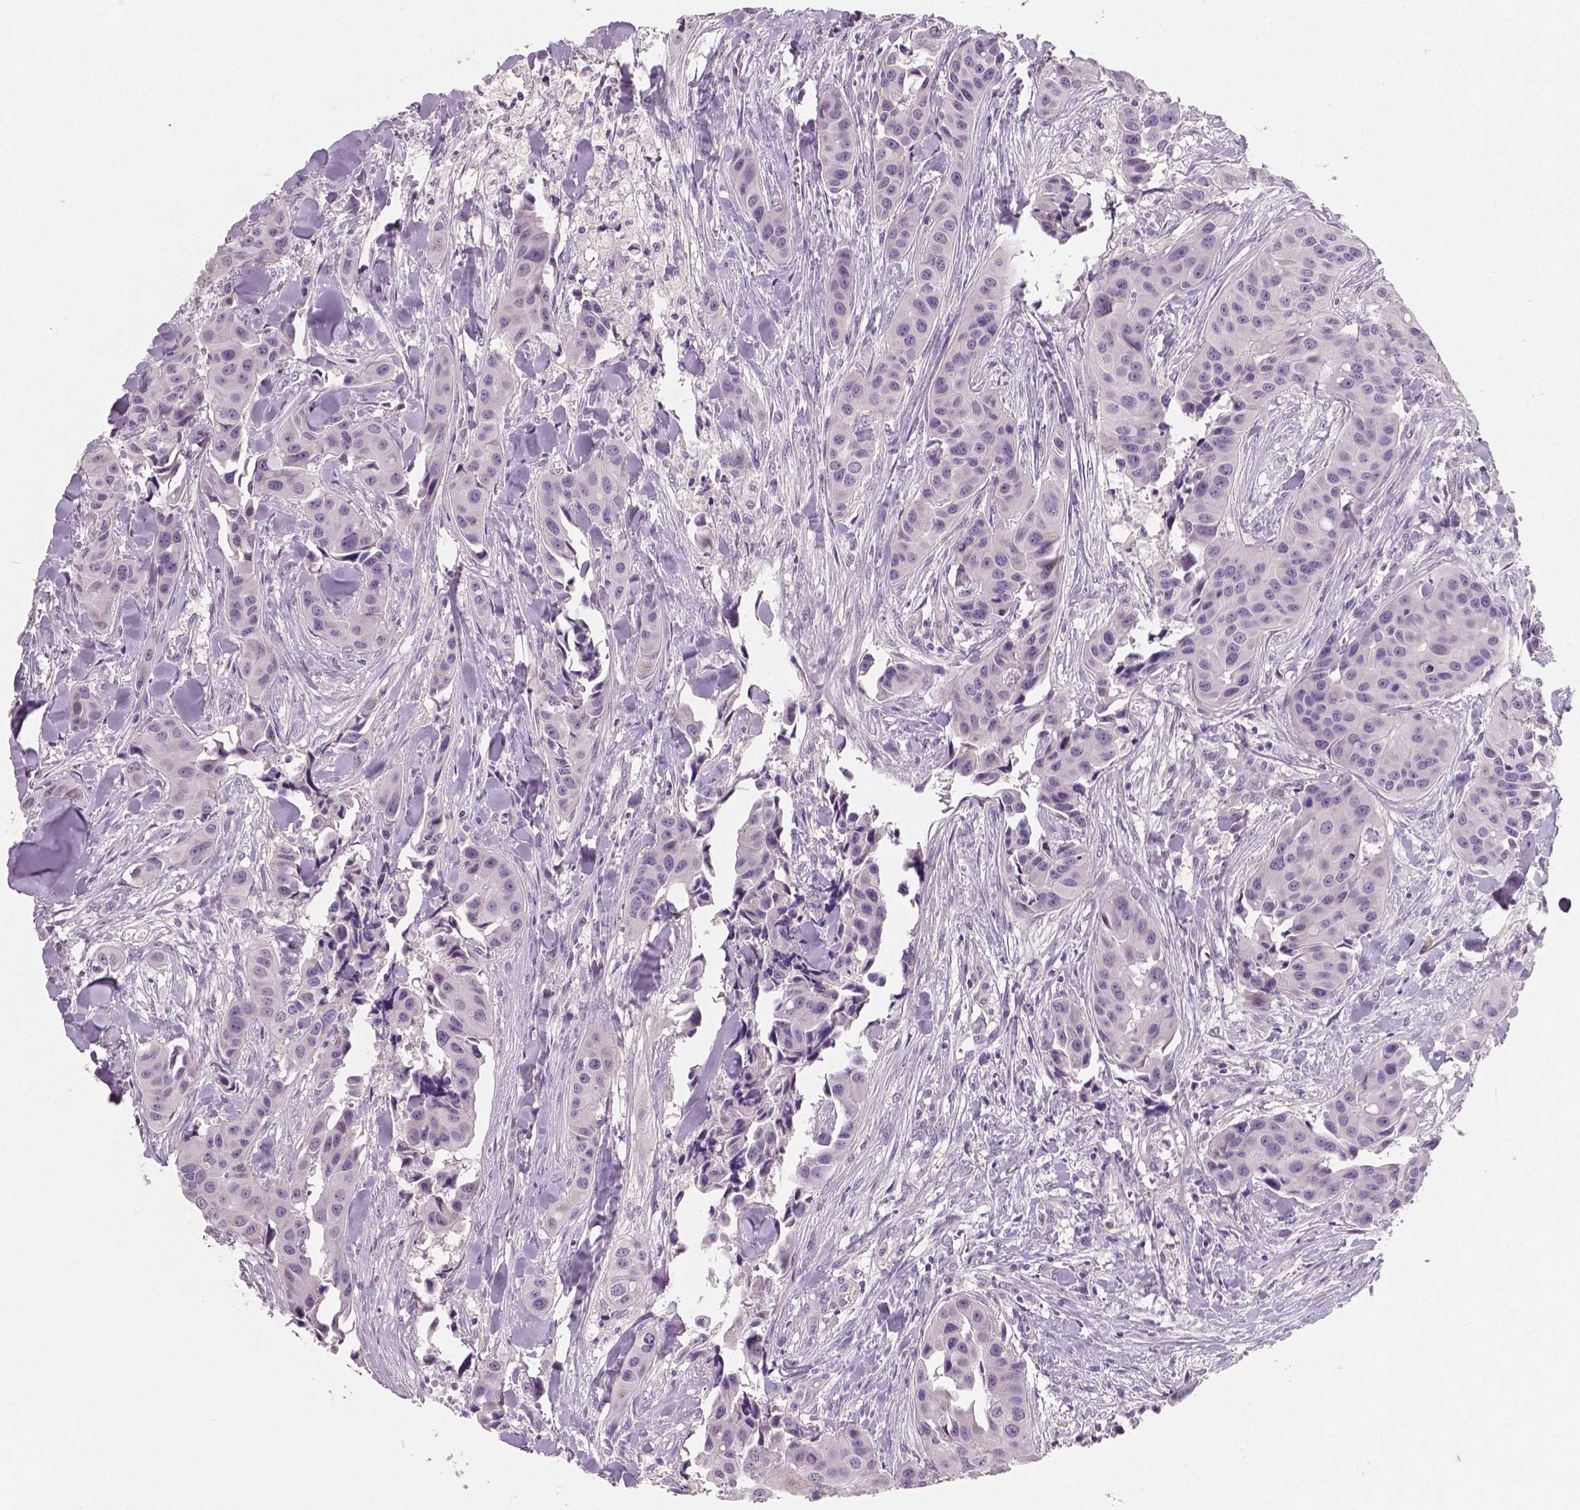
{"staining": {"intensity": "negative", "quantity": "none", "location": "none"}, "tissue": "head and neck cancer", "cell_type": "Tumor cells", "image_type": "cancer", "snomed": [{"axis": "morphology", "description": "Adenocarcinoma, NOS"}, {"axis": "topography", "description": "Head-Neck"}], "caption": "Head and neck cancer (adenocarcinoma) was stained to show a protein in brown. There is no significant staining in tumor cells.", "gene": "FLT1", "patient": {"sex": "male", "age": 76}}